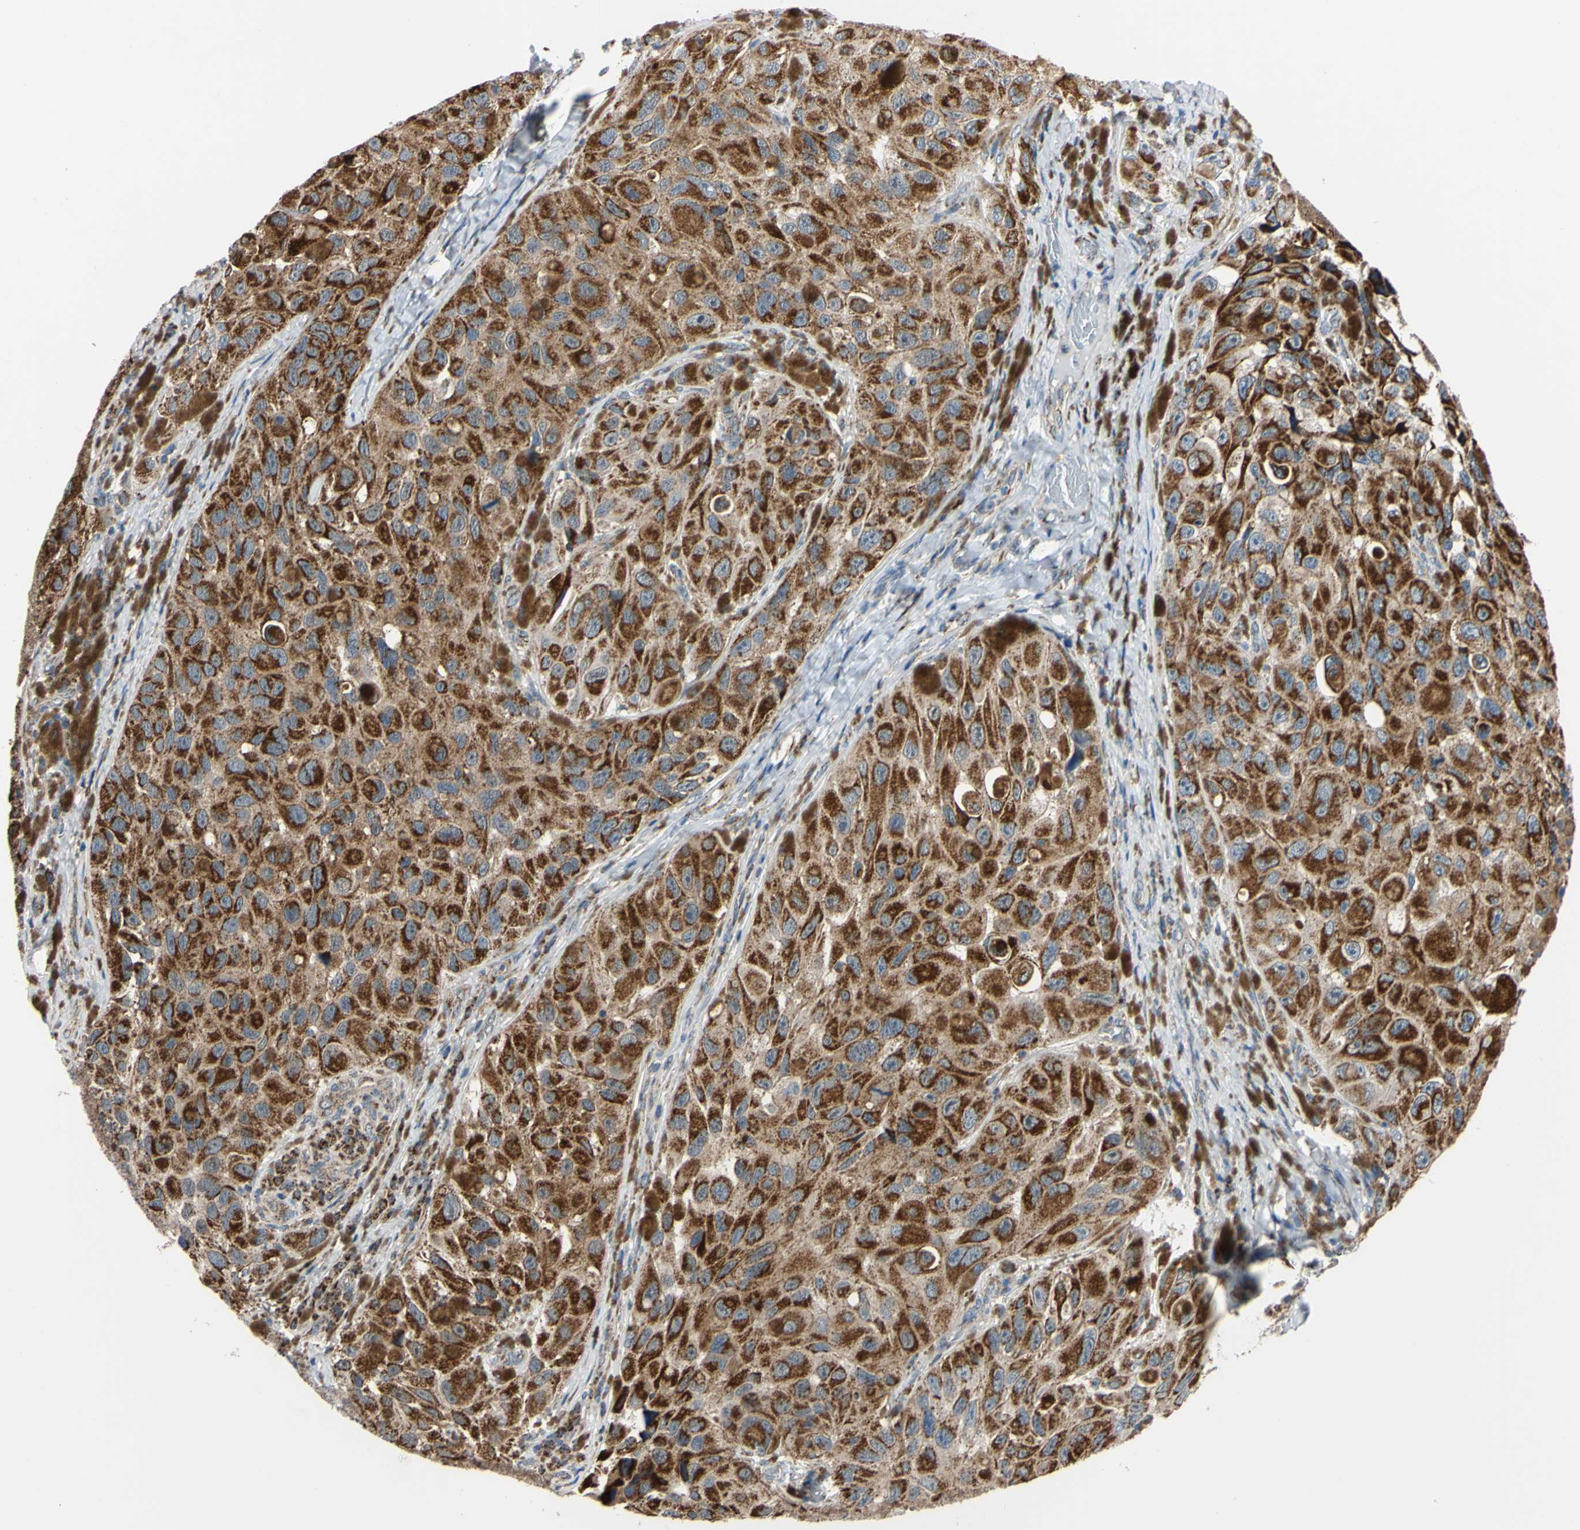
{"staining": {"intensity": "strong", "quantity": ">75%", "location": "cytoplasmic/membranous"}, "tissue": "melanoma", "cell_type": "Tumor cells", "image_type": "cancer", "snomed": [{"axis": "morphology", "description": "Malignant melanoma, NOS"}, {"axis": "topography", "description": "Skin"}], "caption": "IHC staining of melanoma, which displays high levels of strong cytoplasmic/membranous expression in about >75% of tumor cells indicating strong cytoplasmic/membranous protein positivity. The staining was performed using DAB (3,3'-diaminobenzidine) (brown) for protein detection and nuclei were counterstained in hematoxylin (blue).", "gene": "CLPP", "patient": {"sex": "female", "age": 73}}